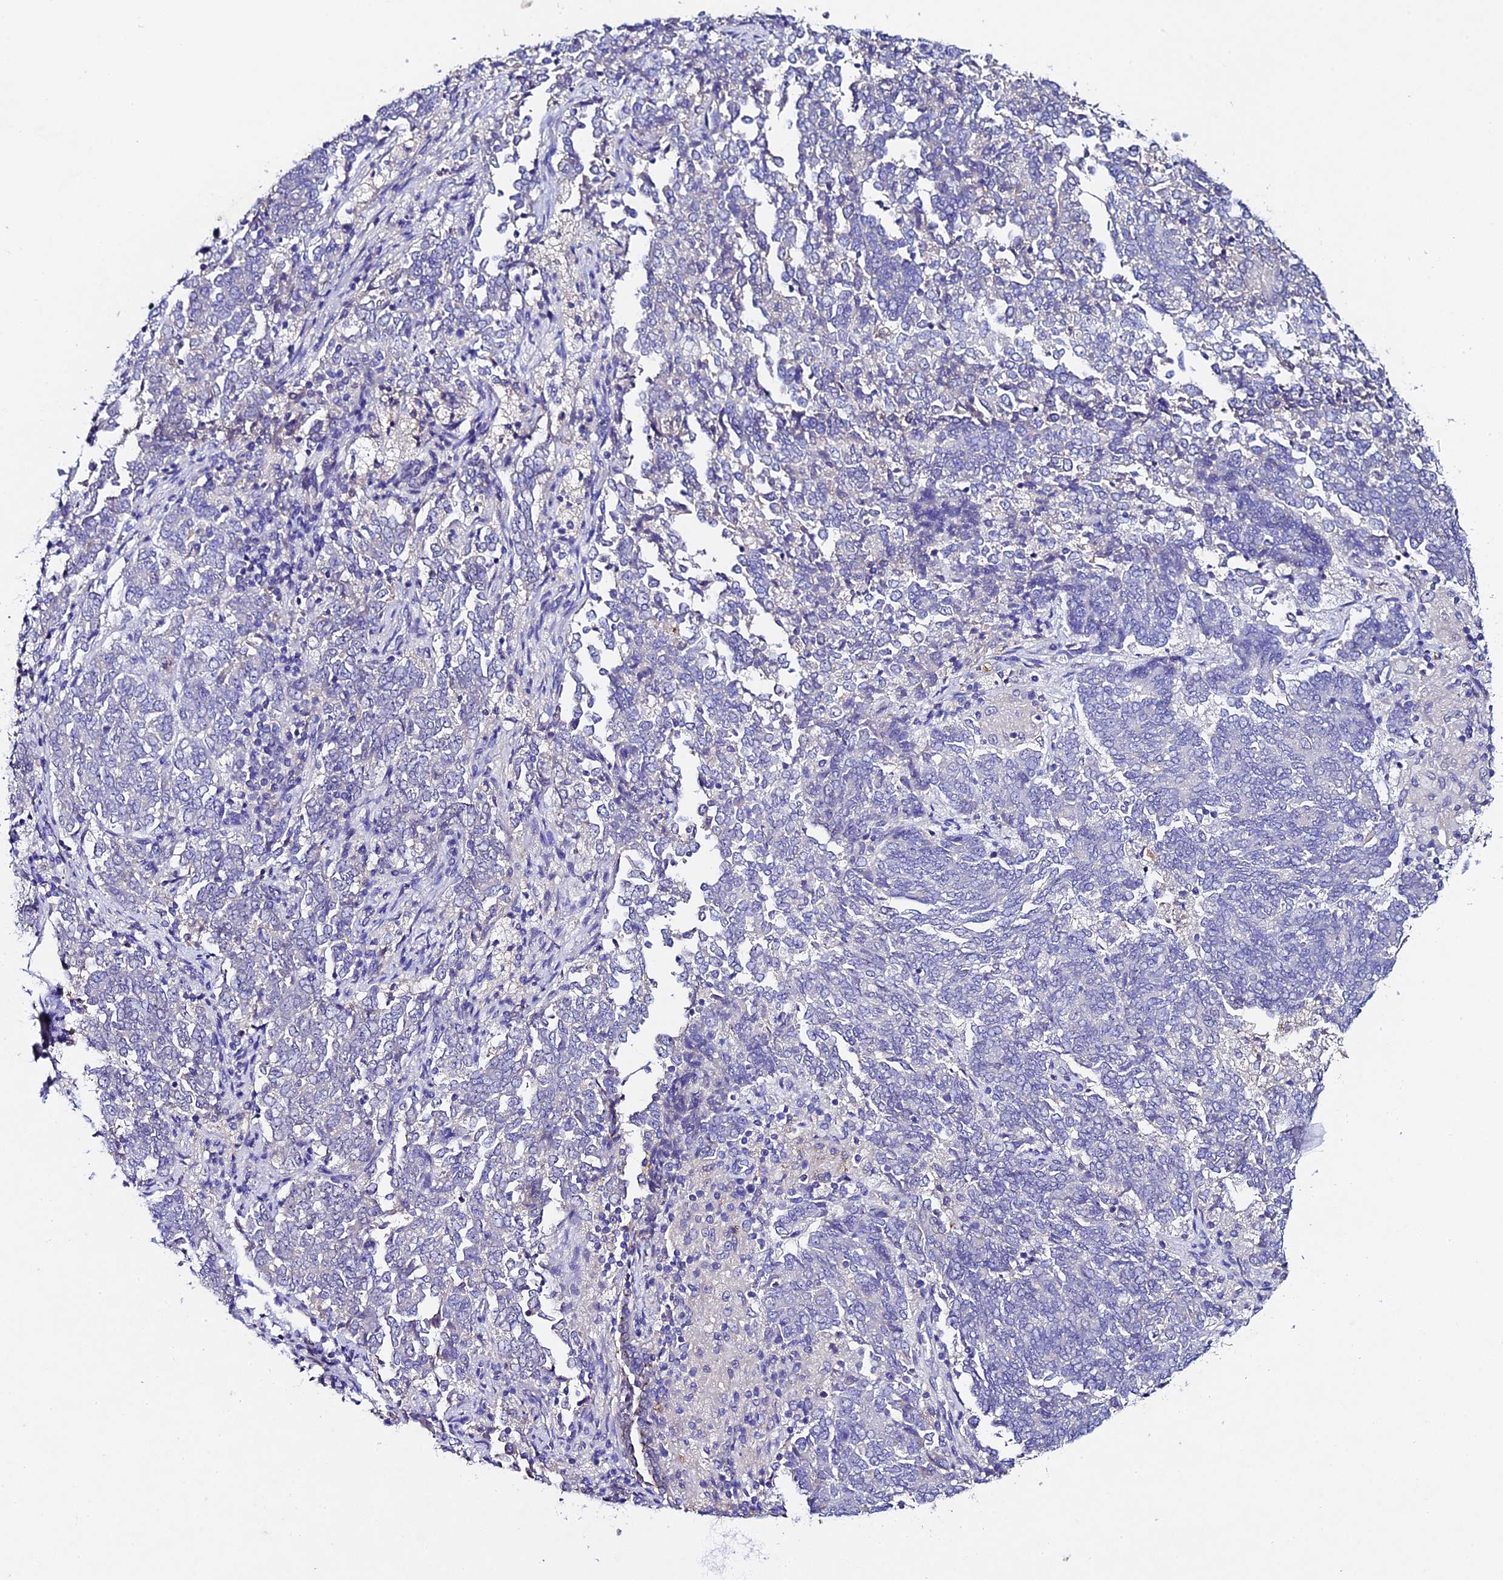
{"staining": {"intensity": "negative", "quantity": "none", "location": "none"}, "tissue": "endometrial cancer", "cell_type": "Tumor cells", "image_type": "cancer", "snomed": [{"axis": "morphology", "description": "Adenocarcinoma, NOS"}, {"axis": "topography", "description": "Endometrium"}], "caption": "Immunohistochemistry micrograph of neoplastic tissue: adenocarcinoma (endometrial) stained with DAB reveals no significant protein positivity in tumor cells. The staining was performed using DAB (3,3'-diaminobenzidine) to visualize the protein expression in brown, while the nuclei were stained in blue with hematoxylin (Magnification: 20x).", "gene": "TGDS", "patient": {"sex": "female", "age": 80}}